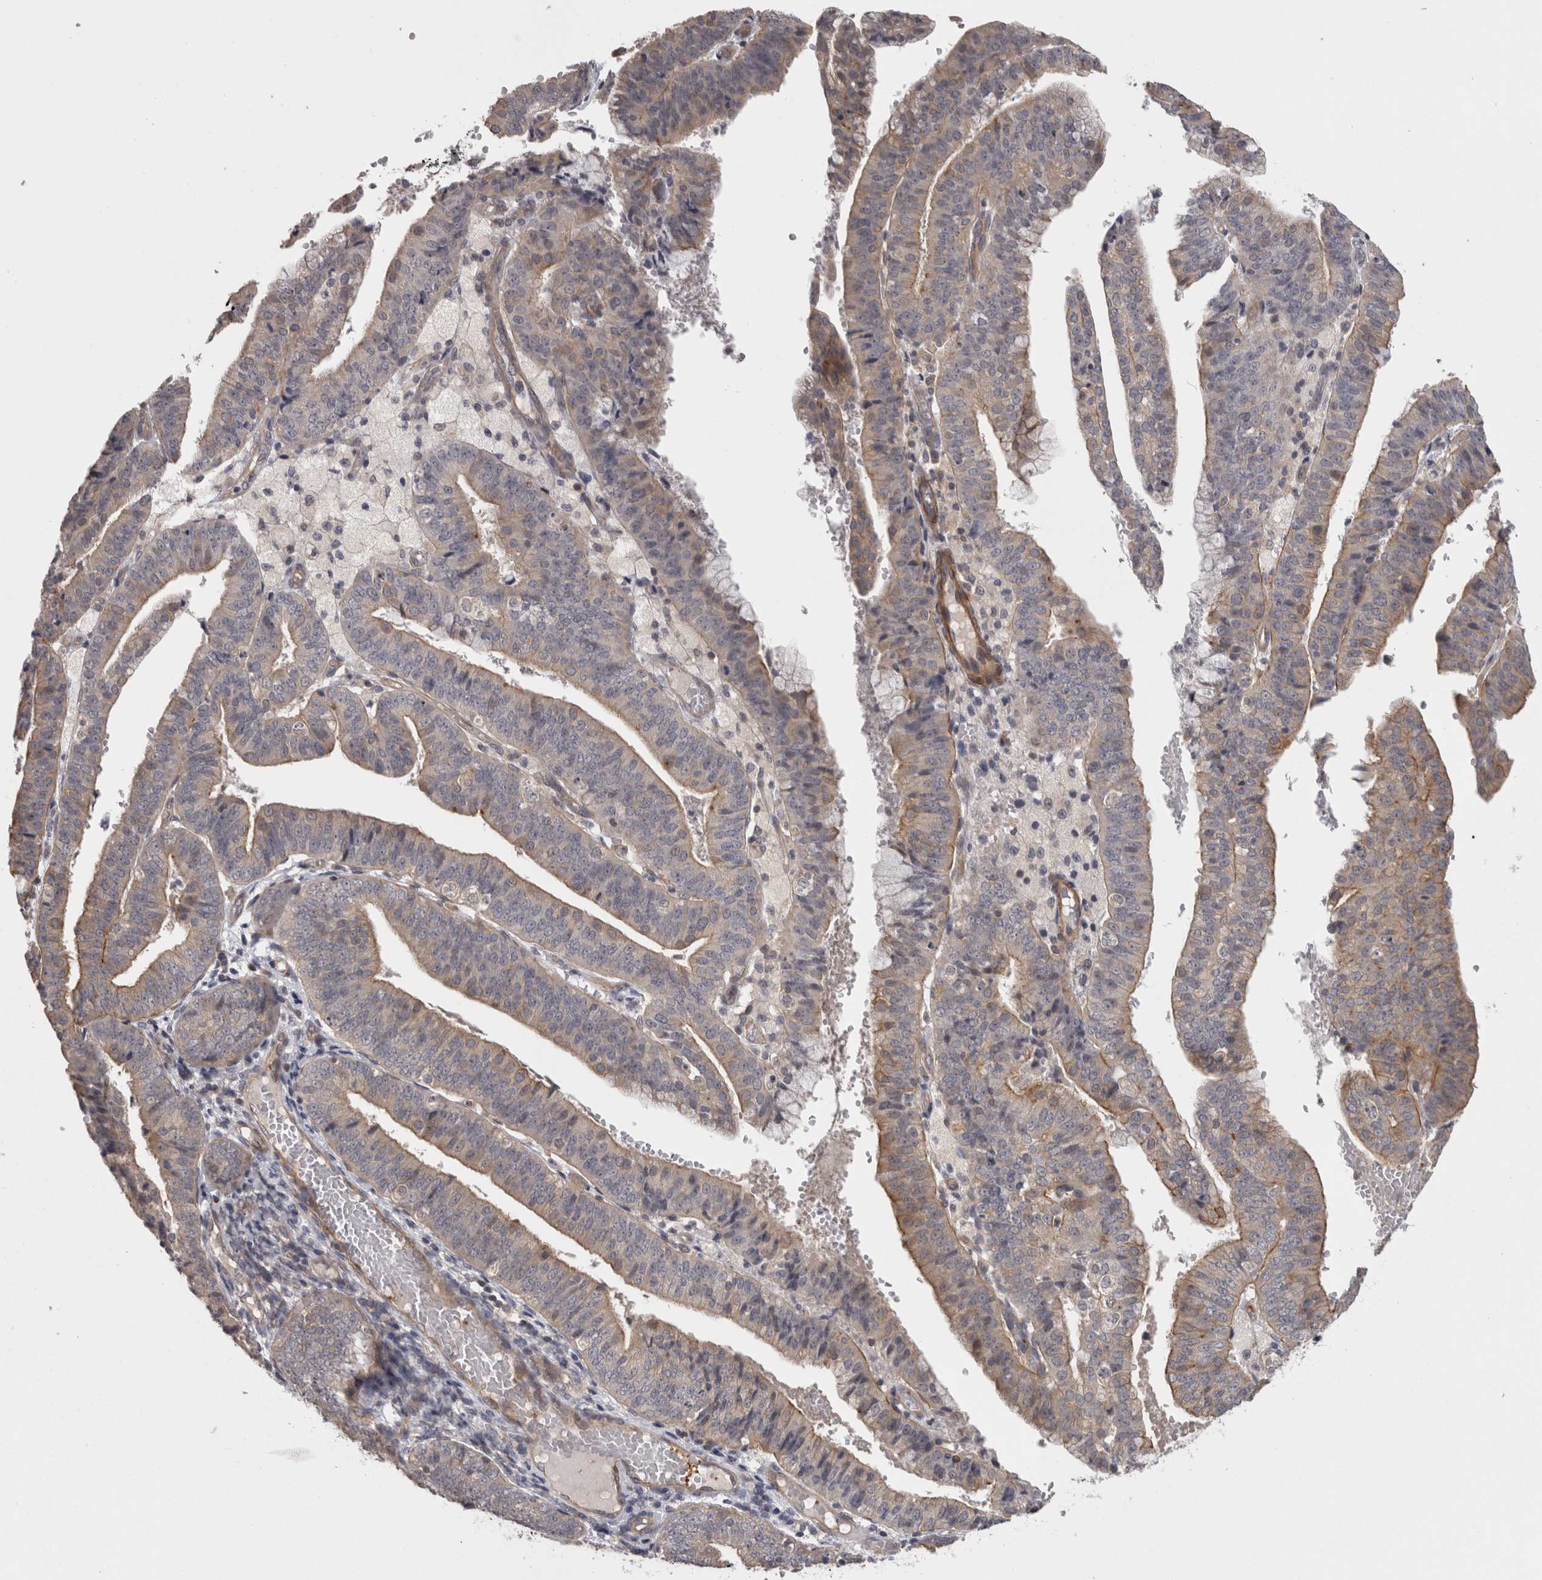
{"staining": {"intensity": "weak", "quantity": "25%-75%", "location": "cytoplasmic/membranous"}, "tissue": "endometrial cancer", "cell_type": "Tumor cells", "image_type": "cancer", "snomed": [{"axis": "morphology", "description": "Adenocarcinoma, NOS"}, {"axis": "topography", "description": "Endometrium"}], "caption": "A photomicrograph of endometrial cancer stained for a protein reveals weak cytoplasmic/membranous brown staining in tumor cells. (DAB (3,3'-diaminobenzidine) IHC, brown staining for protein, blue staining for nuclei).", "gene": "RMDN1", "patient": {"sex": "female", "age": 63}}